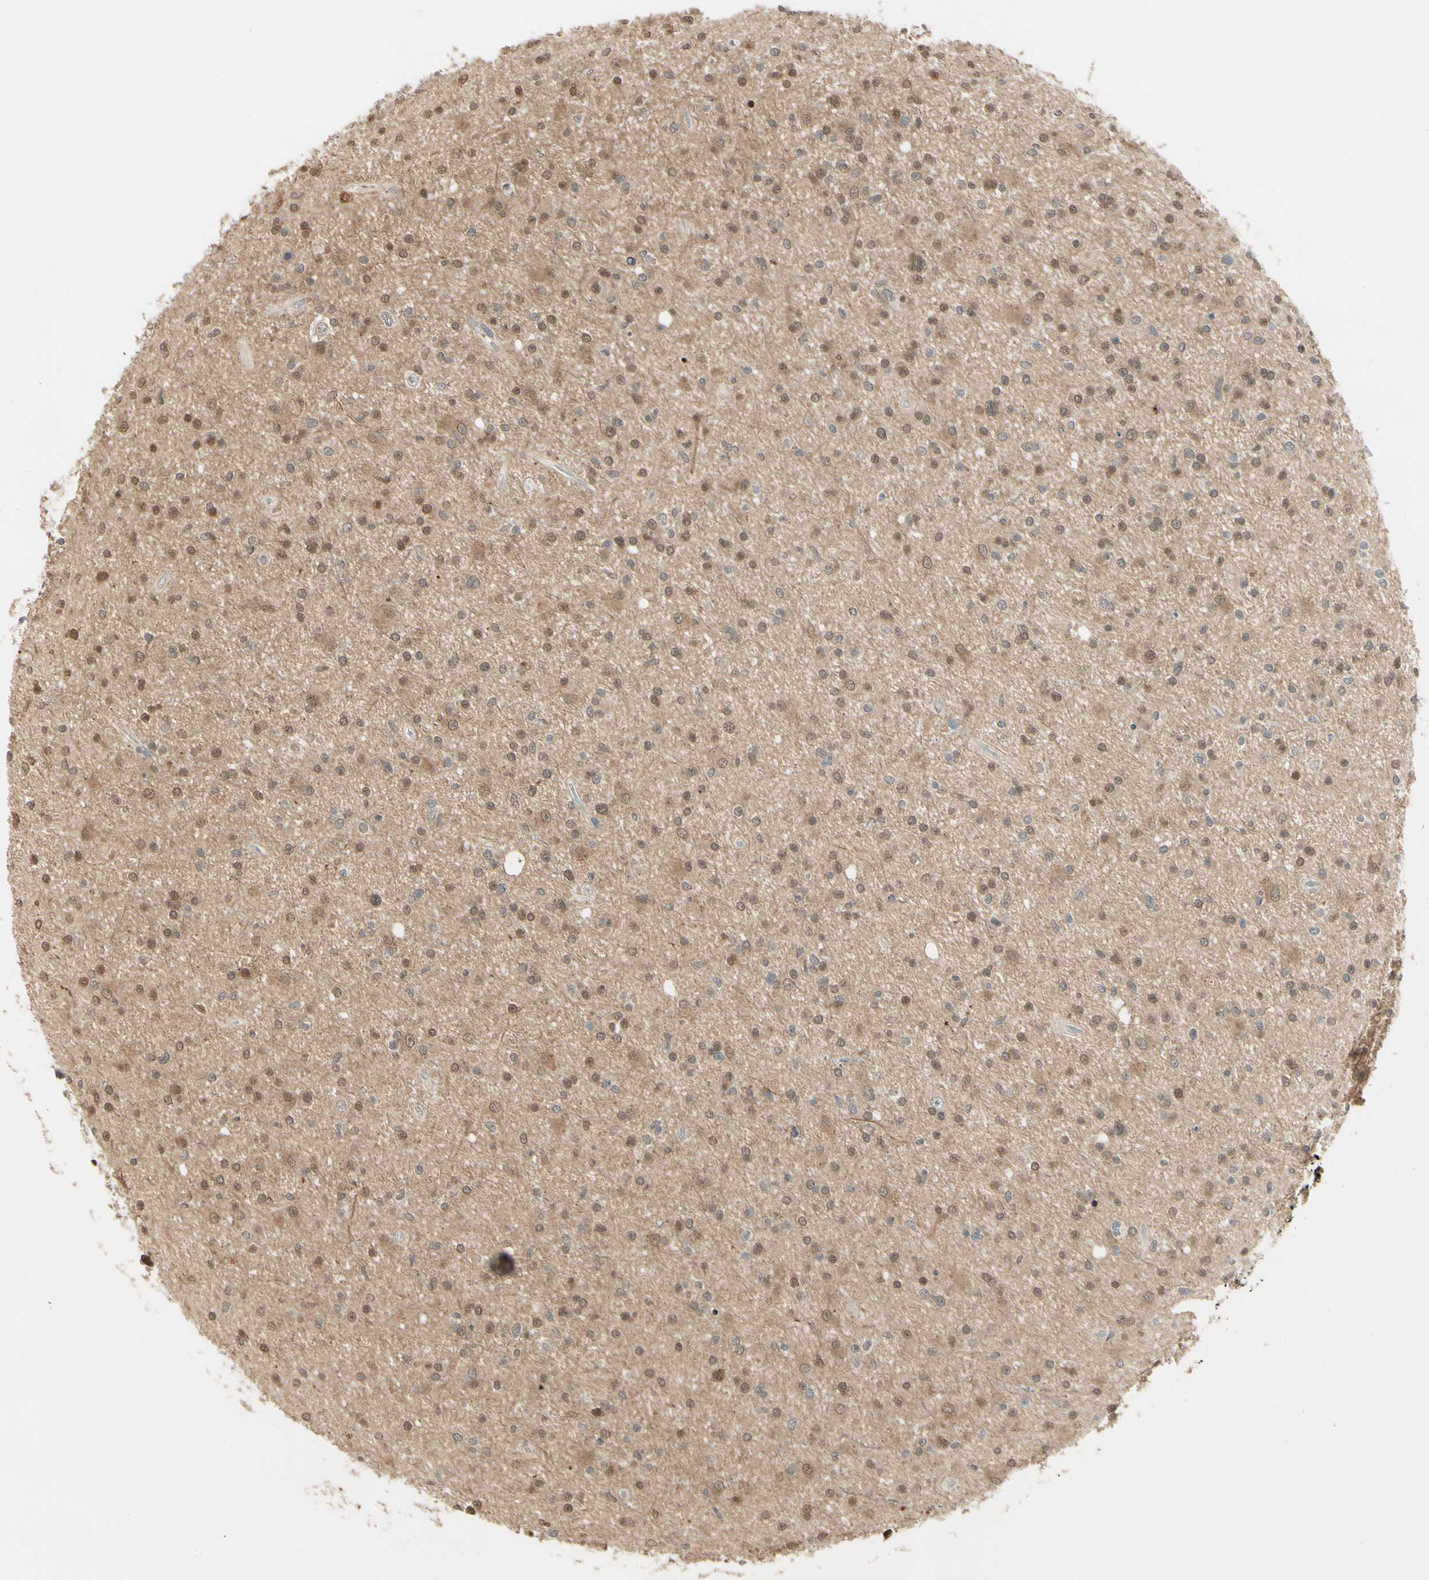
{"staining": {"intensity": "moderate", "quantity": ">75%", "location": "cytoplasmic/membranous,nuclear"}, "tissue": "glioma", "cell_type": "Tumor cells", "image_type": "cancer", "snomed": [{"axis": "morphology", "description": "Glioma, malignant, High grade"}, {"axis": "topography", "description": "Brain"}], "caption": "DAB (3,3'-diaminobenzidine) immunohistochemical staining of high-grade glioma (malignant) displays moderate cytoplasmic/membranous and nuclear protein positivity in approximately >75% of tumor cells.", "gene": "EVC", "patient": {"sex": "male", "age": 33}}